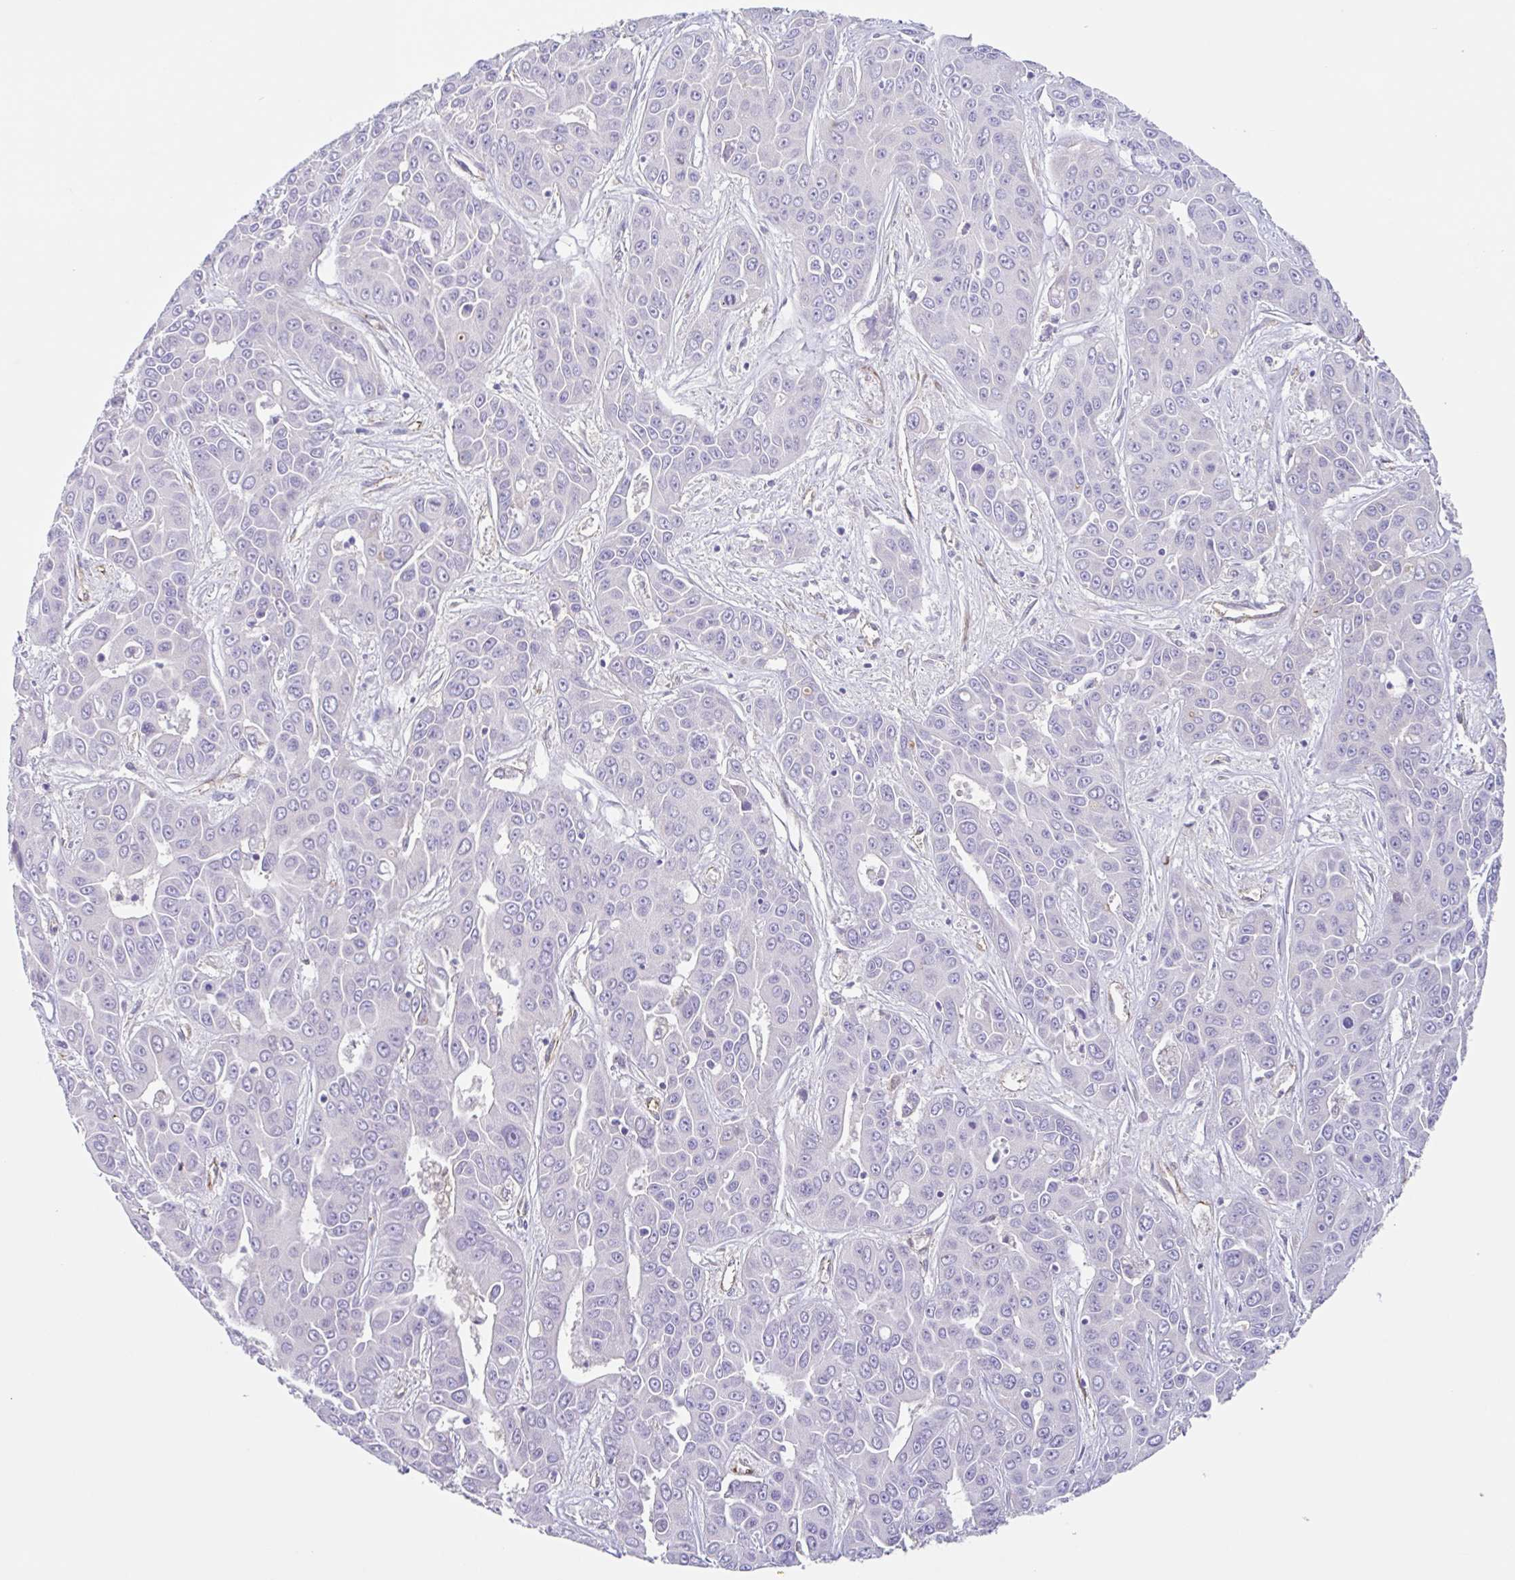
{"staining": {"intensity": "negative", "quantity": "none", "location": "none"}, "tissue": "liver cancer", "cell_type": "Tumor cells", "image_type": "cancer", "snomed": [{"axis": "morphology", "description": "Cholangiocarcinoma"}, {"axis": "topography", "description": "Liver"}], "caption": "High power microscopy histopathology image of an immunohistochemistry photomicrograph of liver cancer, revealing no significant staining in tumor cells.", "gene": "EHD4", "patient": {"sex": "female", "age": 52}}